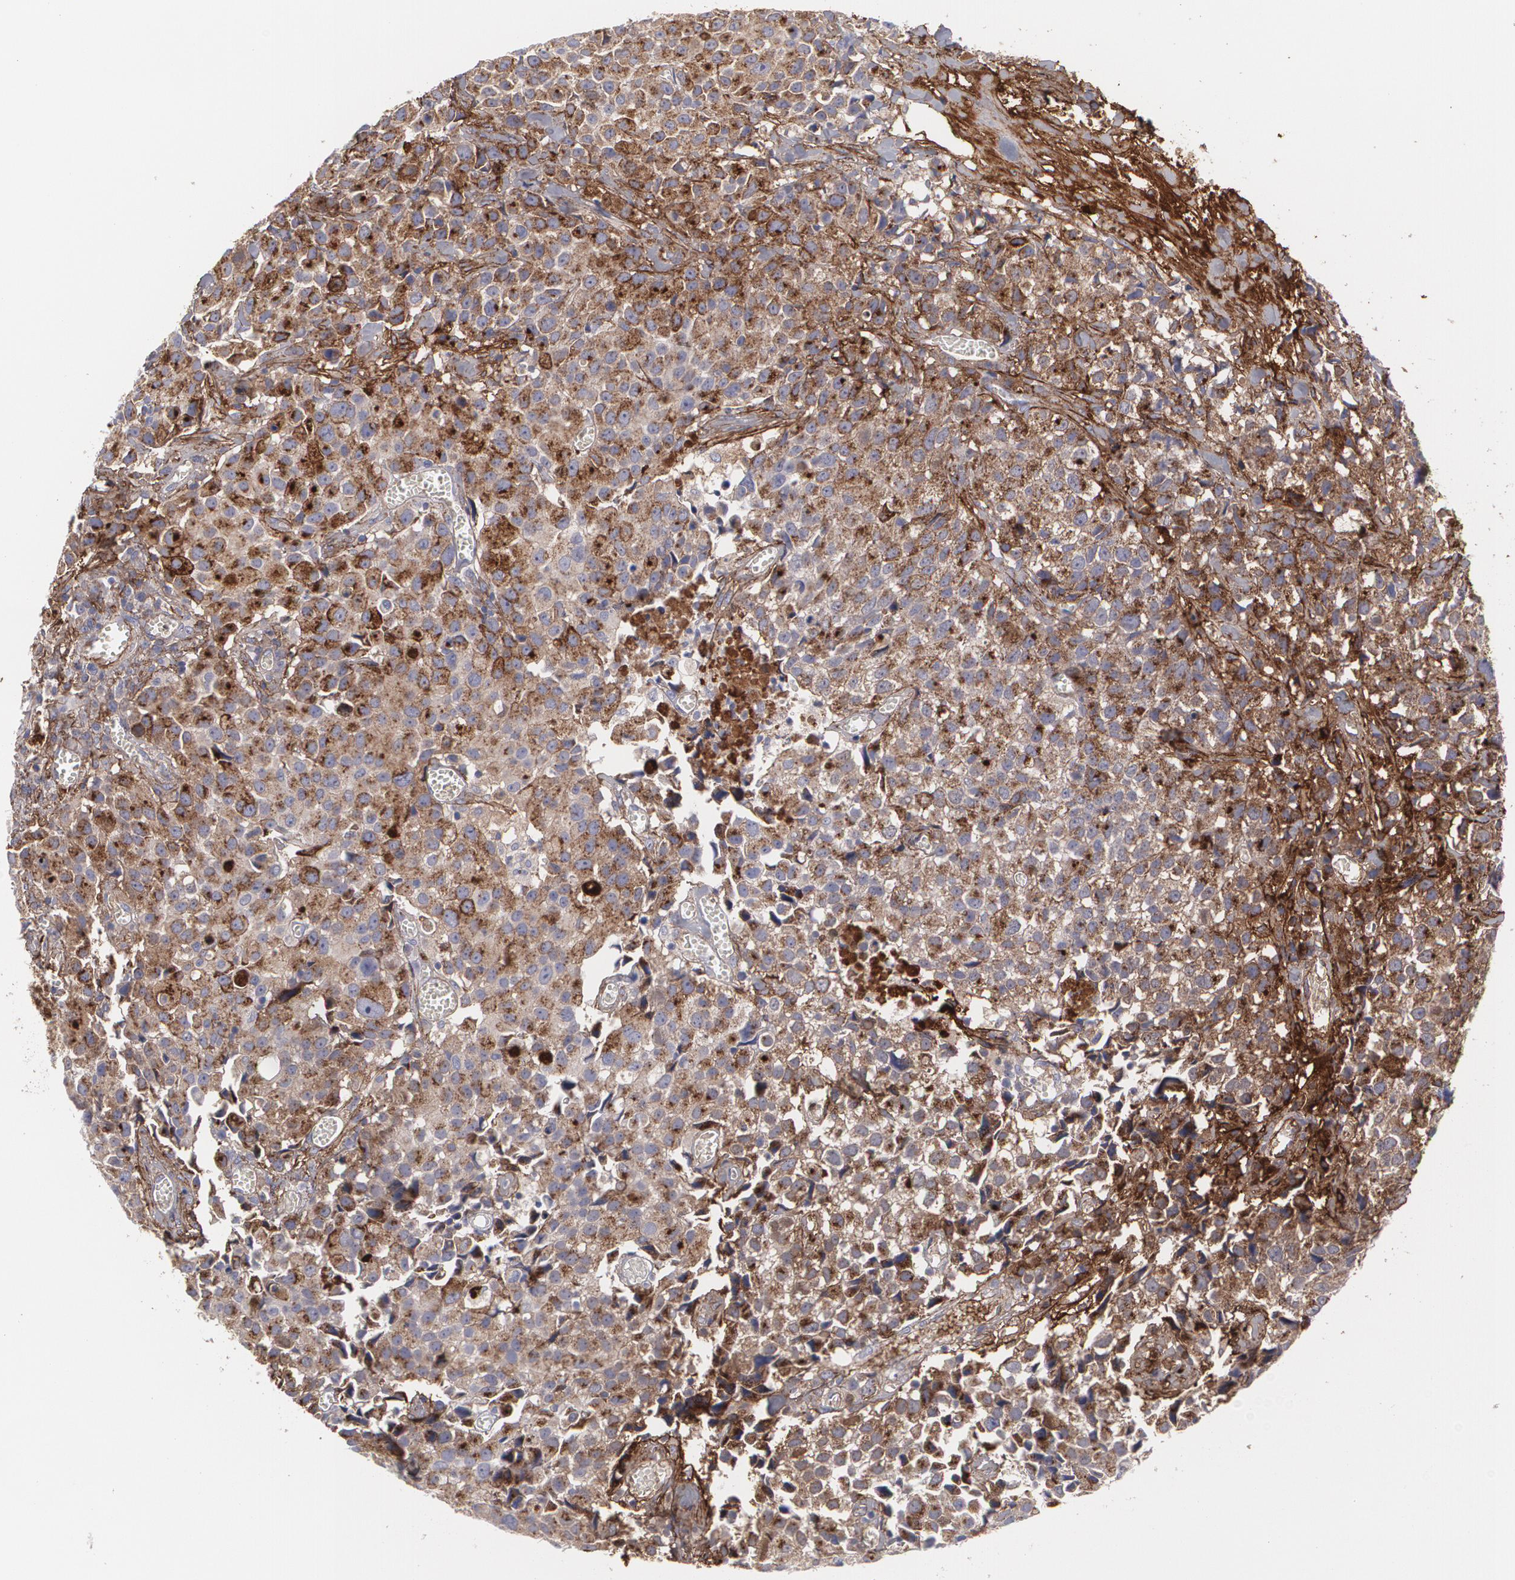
{"staining": {"intensity": "moderate", "quantity": ">75%", "location": "cytoplasmic/membranous"}, "tissue": "urothelial cancer", "cell_type": "Tumor cells", "image_type": "cancer", "snomed": [{"axis": "morphology", "description": "Urothelial carcinoma, Low grade"}, {"axis": "topography", "description": "Urinary bladder"}], "caption": "A brown stain shows moderate cytoplasmic/membranous staining of a protein in urothelial carcinoma (low-grade) tumor cells.", "gene": "FBLN1", "patient": {"sex": "female", "age": 73}}